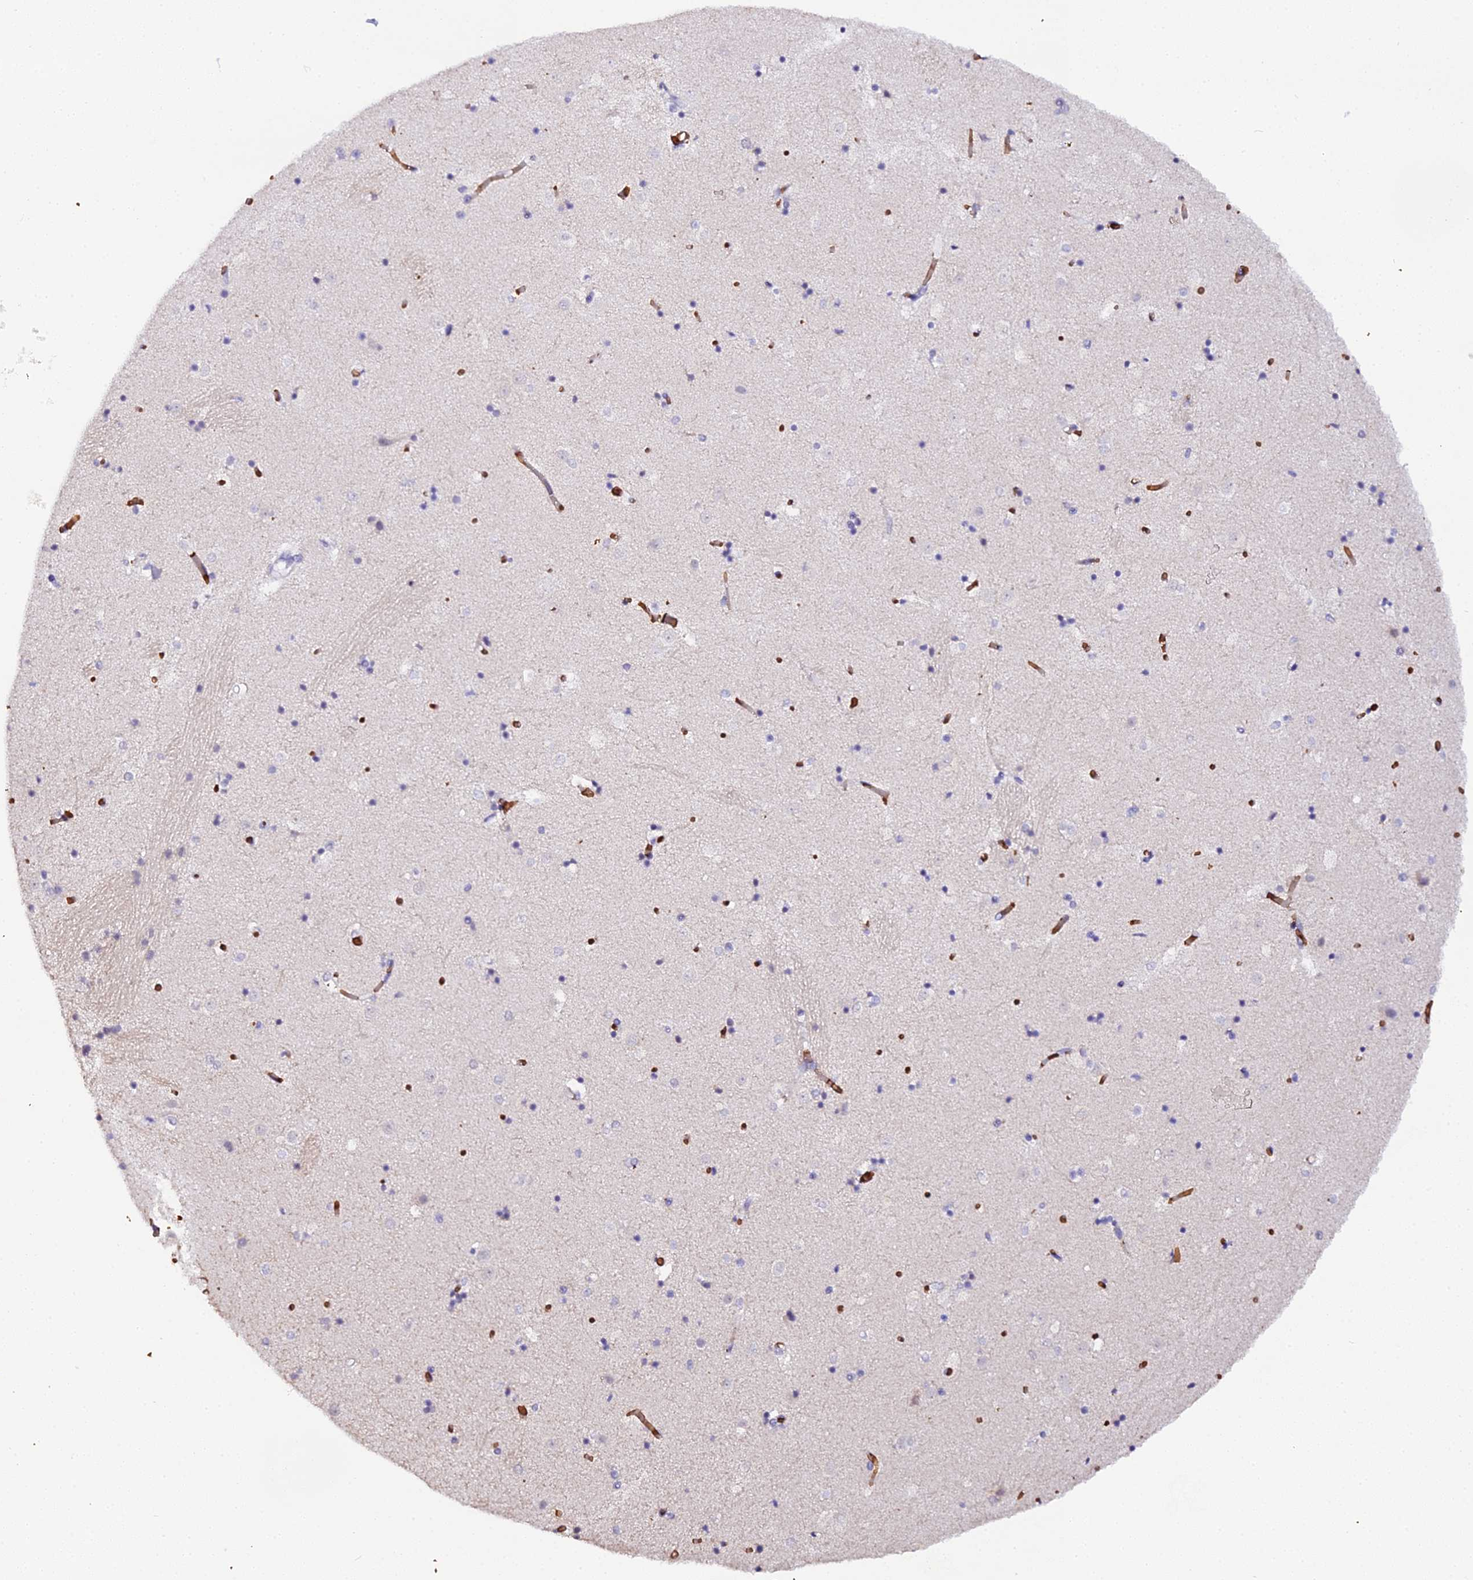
{"staining": {"intensity": "negative", "quantity": "none", "location": "none"}, "tissue": "caudate", "cell_type": "Glial cells", "image_type": "normal", "snomed": [{"axis": "morphology", "description": "Normal tissue, NOS"}, {"axis": "topography", "description": "Lateral ventricle wall"}], "caption": "The IHC photomicrograph has no significant expression in glial cells of caudate.", "gene": "CFAP45", "patient": {"sex": "female", "age": 52}}